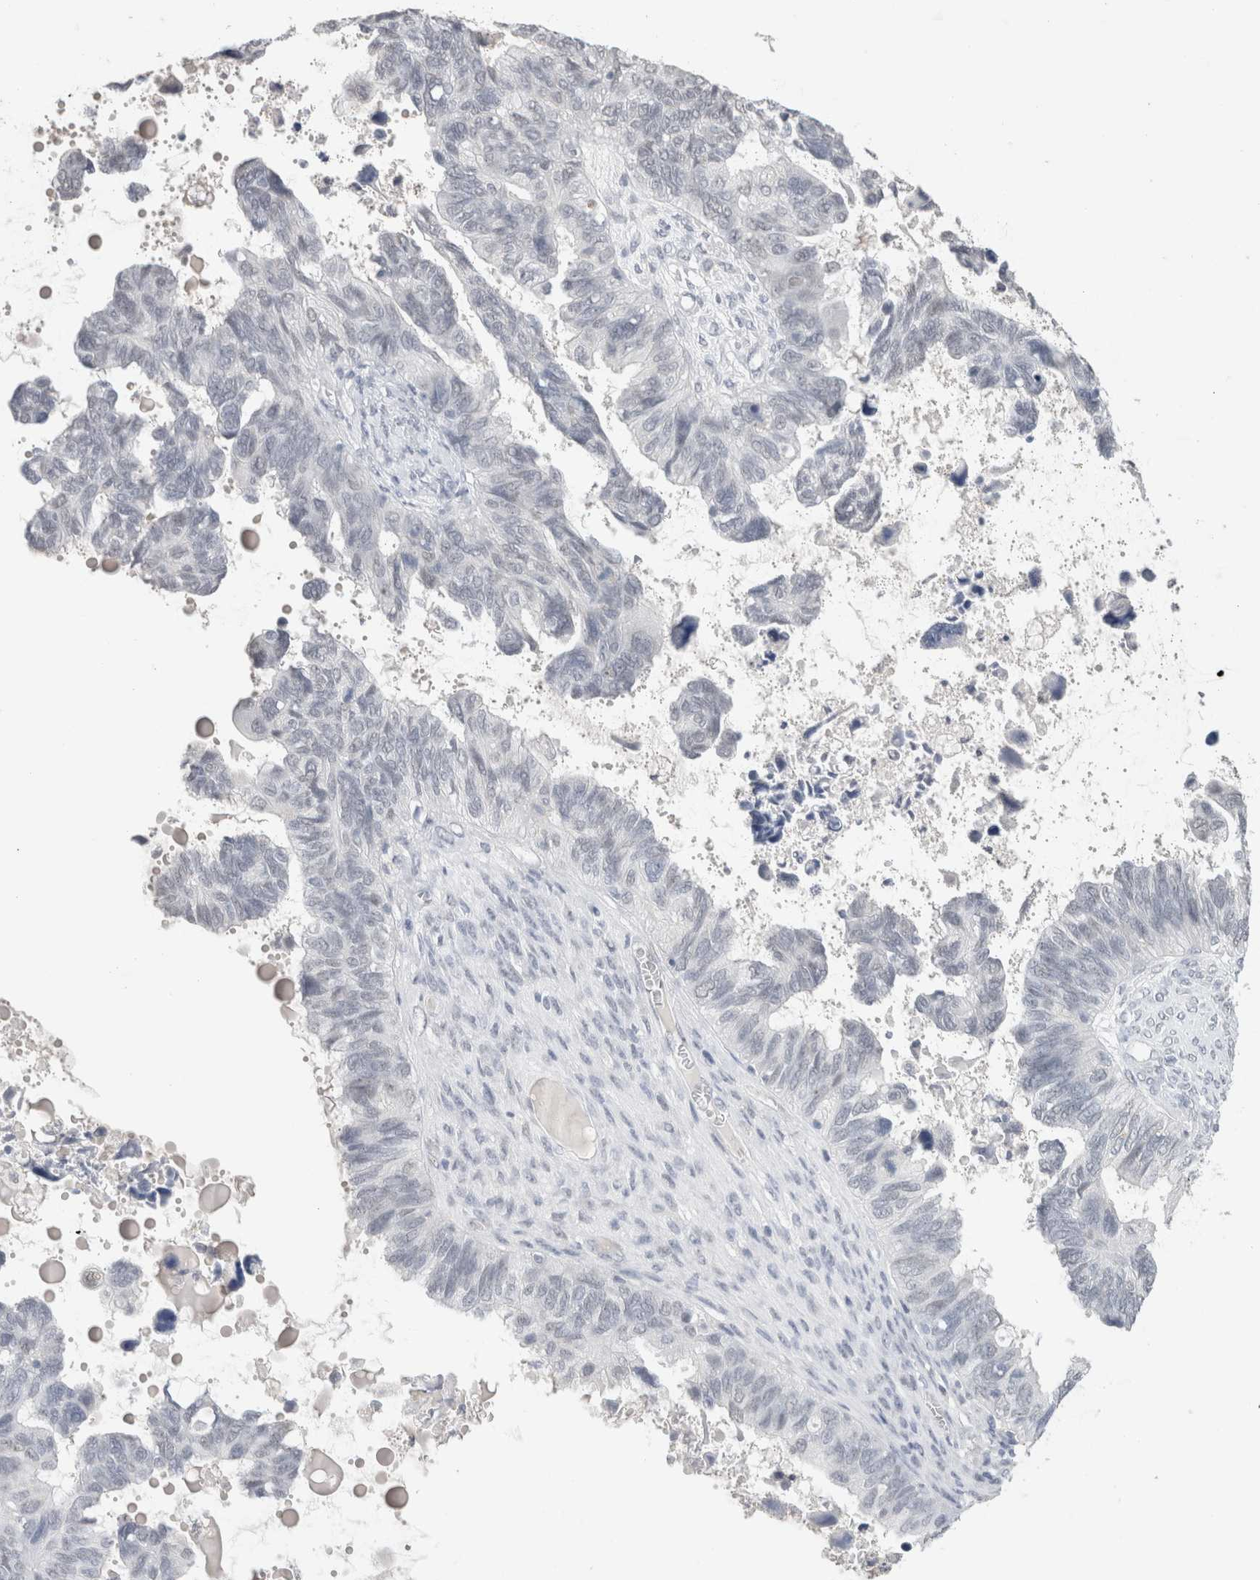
{"staining": {"intensity": "negative", "quantity": "none", "location": "none"}, "tissue": "ovarian cancer", "cell_type": "Tumor cells", "image_type": "cancer", "snomed": [{"axis": "morphology", "description": "Cystadenocarcinoma, serous, NOS"}, {"axis": "topography", "description": "Ovary"}], "caption": "Ovarian serous cystadenocarcinoma was stained to show a protein in brown. There is no significant staining in tumor cells. Brightfield microscopy of immunohistochemistry stained with DAB (brown) and hematoxylin (blue), captured at high magnification.", "gene": "CADM3", "patient": {"sex": "female", "age": 79}}